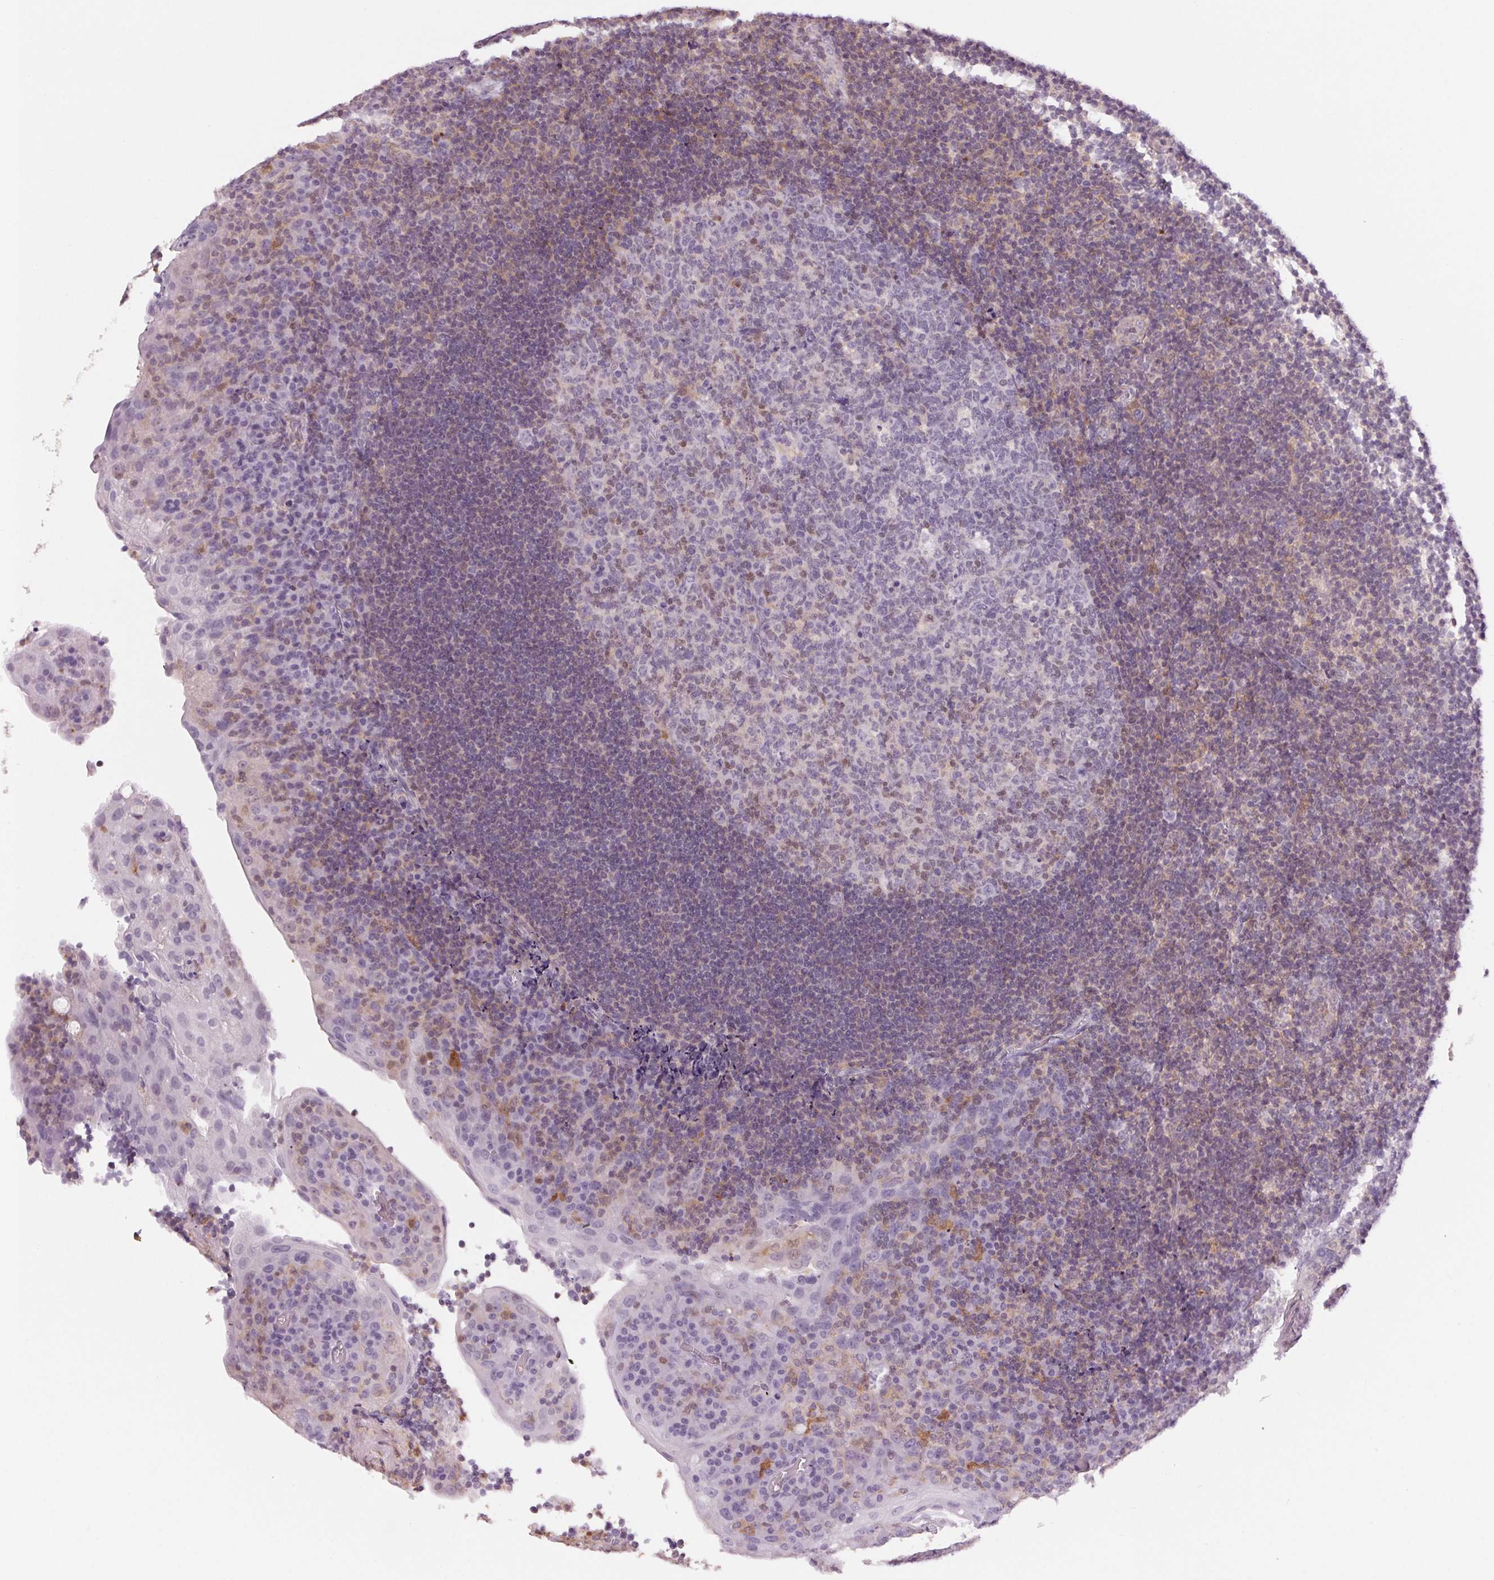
{"staining": {"intensity": "weak", "quantity": "<25%", "location": "cytoplasmic/membranous"}, "tissue": "tonsil", "cell_type": "Germinal center cells", "image_type": "normal", "snomed": [{"axis": "morphology", "description": "Normal tissue, NOS"}, {"axis": "topography", "description": "Tonsil"}], "caption": "DAB (3,3'-diaminobenzidine) immunohistochemical staining of unremarkable tonsil shows no significant expression in germinal center cells. (DAB immunohistochemistry (IHC), high magnification).", "gene": "SLC6A19", "patient": {"sex": "male", "age": 17}}